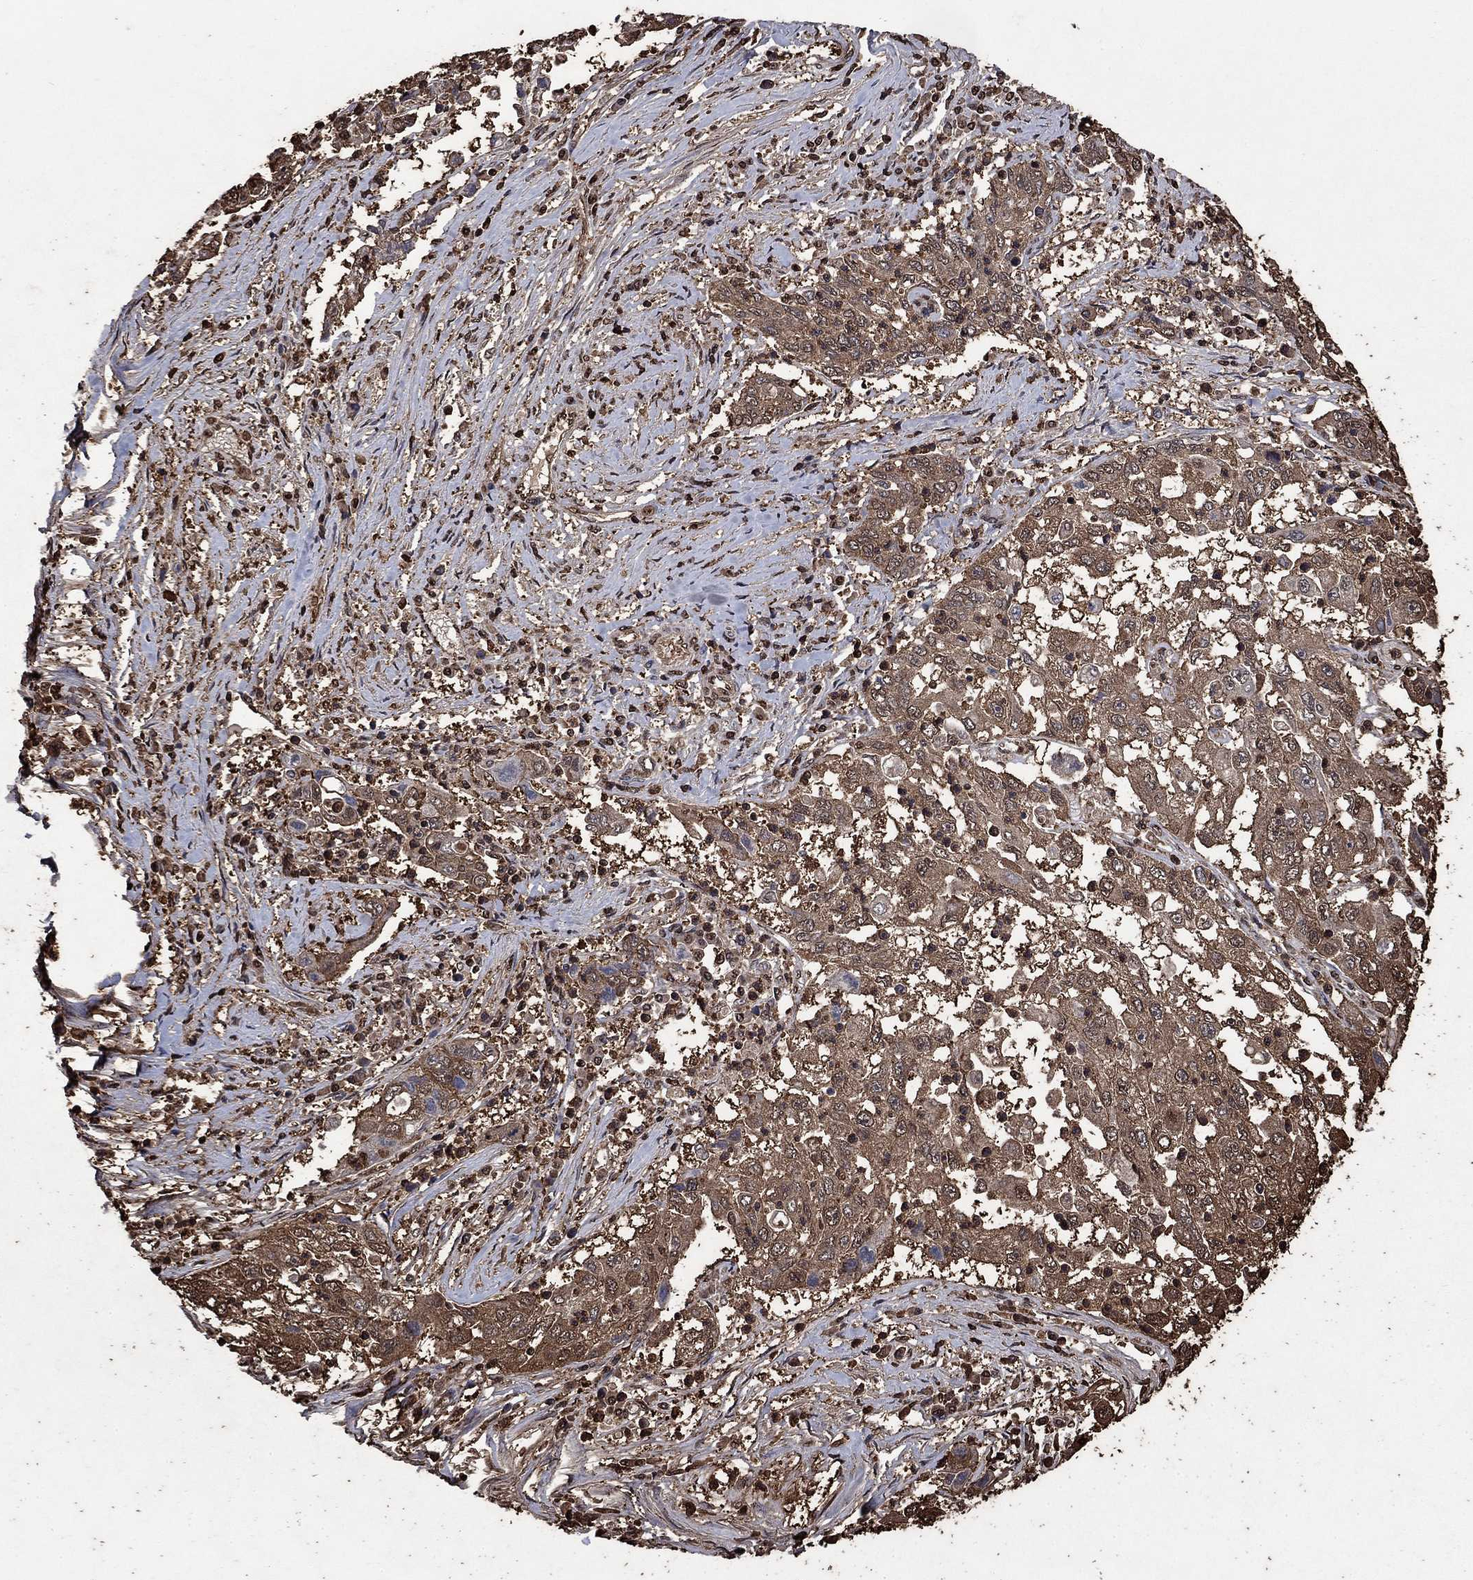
{"staining": {"intensity": "weak", "quantity": ">75%", "location": "cytoplasmic/membranous"}, "tissue": "cervical cancer", "cell_type": "Tumor cells", "image_type": "cancer", "snomed": [{"axis": "morphology", "description": "Squamous cell carcinoma, NOS"}, {"axis": "topography", "description": "Cervix"}], "caption": "Weak cytoplasmic/membranous staining for a protein is present in approximately >75% of tumor cells of cervical cancer using immunohistochemistry (IHC).", "gene": "GAPDH", "patient": {"sex": "female", "age": 36}}